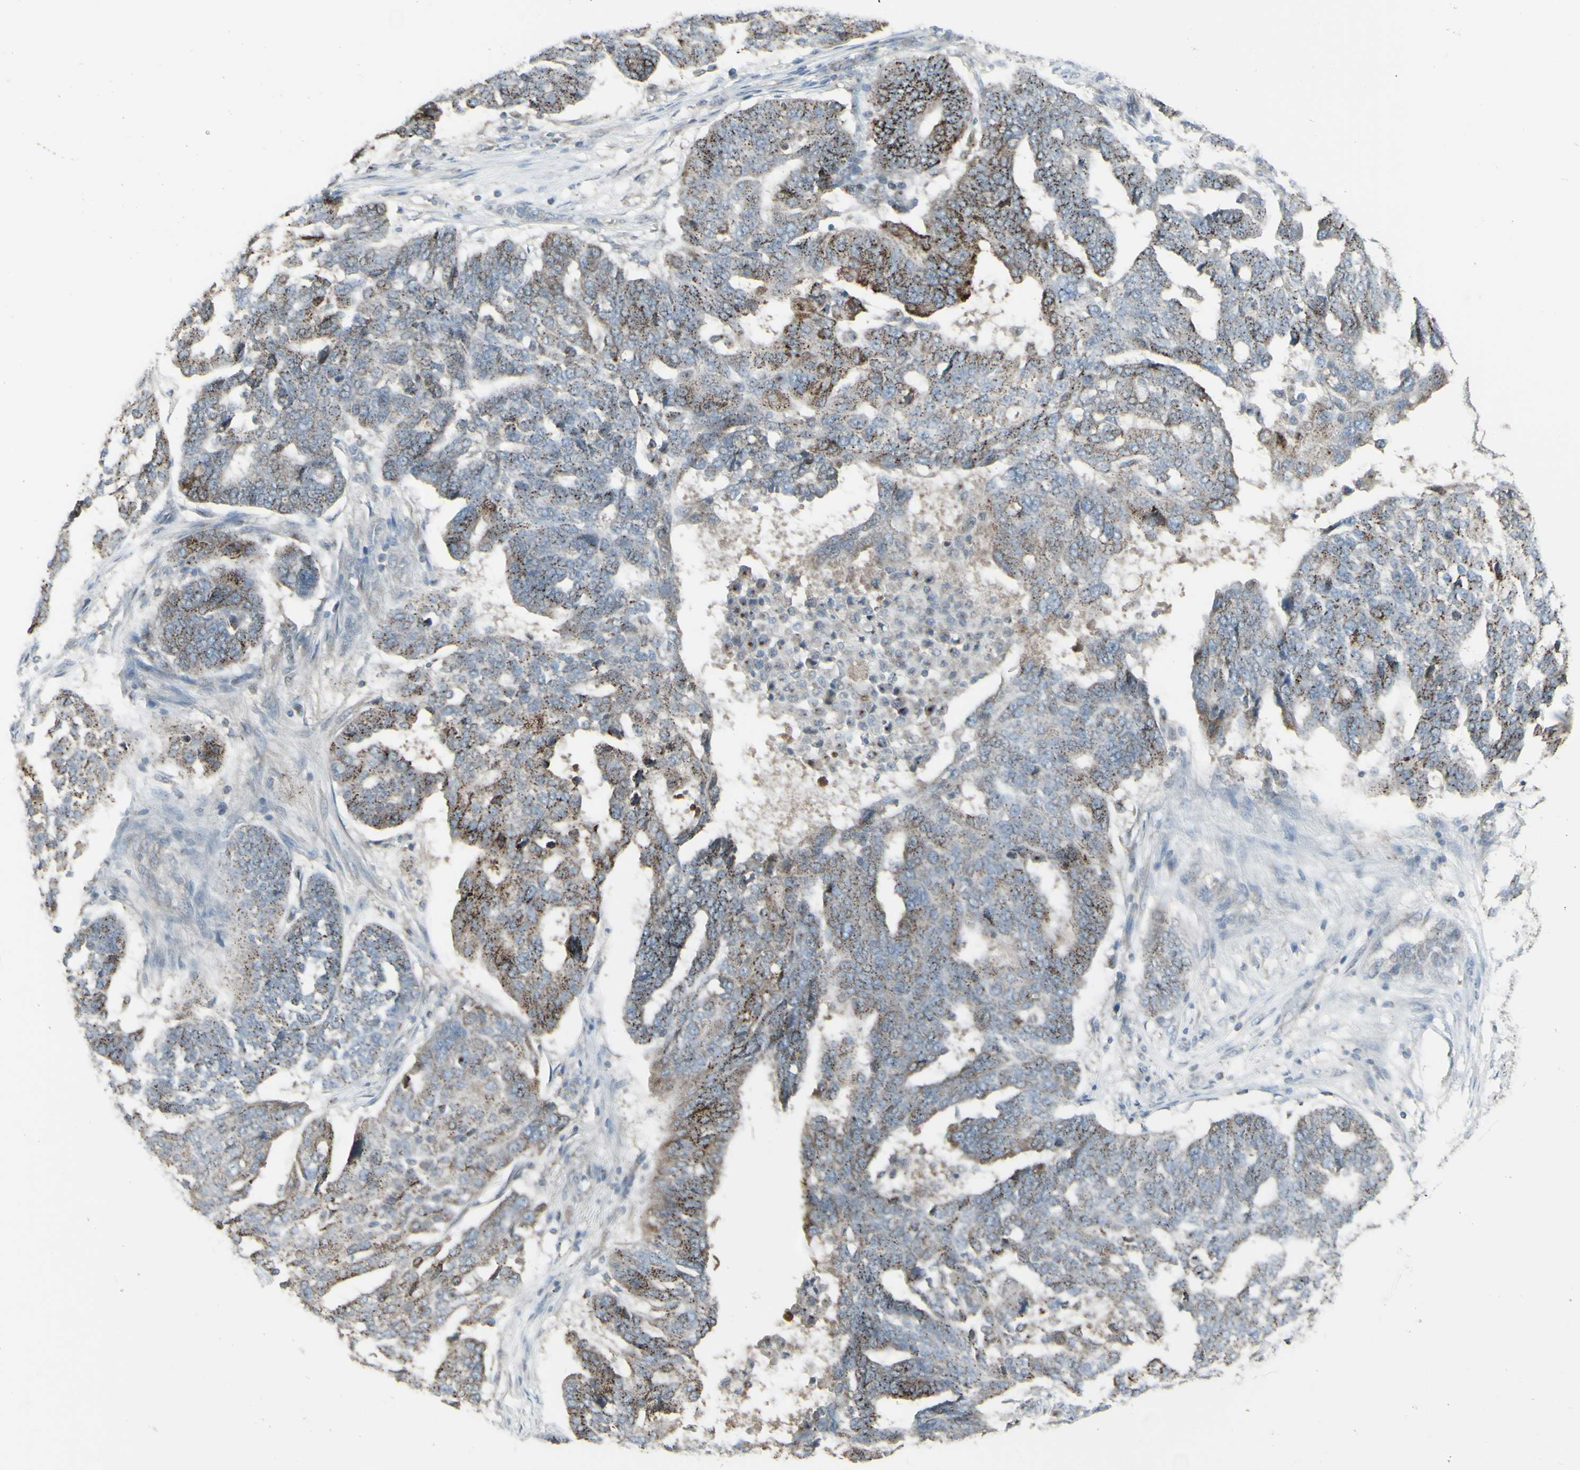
{"staining": {"intensity": "strong", "quantity": "25%-75%", "location": "cytoplasmic/membranous"}, "tissue": "ovarian cancer", "cell_type": "Tumor cells", "image_type": "cancer", "snomed": [{"axis": "morphology", "description": "Cystadenocarcinoma, serous, NOS"}, {"axis": "topography", "description": "Ovary"}], "caption": "Immunohistochemistry (IHC) micrograph of serous cystadenocarcinoma (ovarian) stained for a protein (brown), which exhibits high levels of strong cytoplasmic/membranous staining in about 25%-75% of tumor cells.", "gene": "GALNT6", "patient": {"sex": "female", "age": 59}}